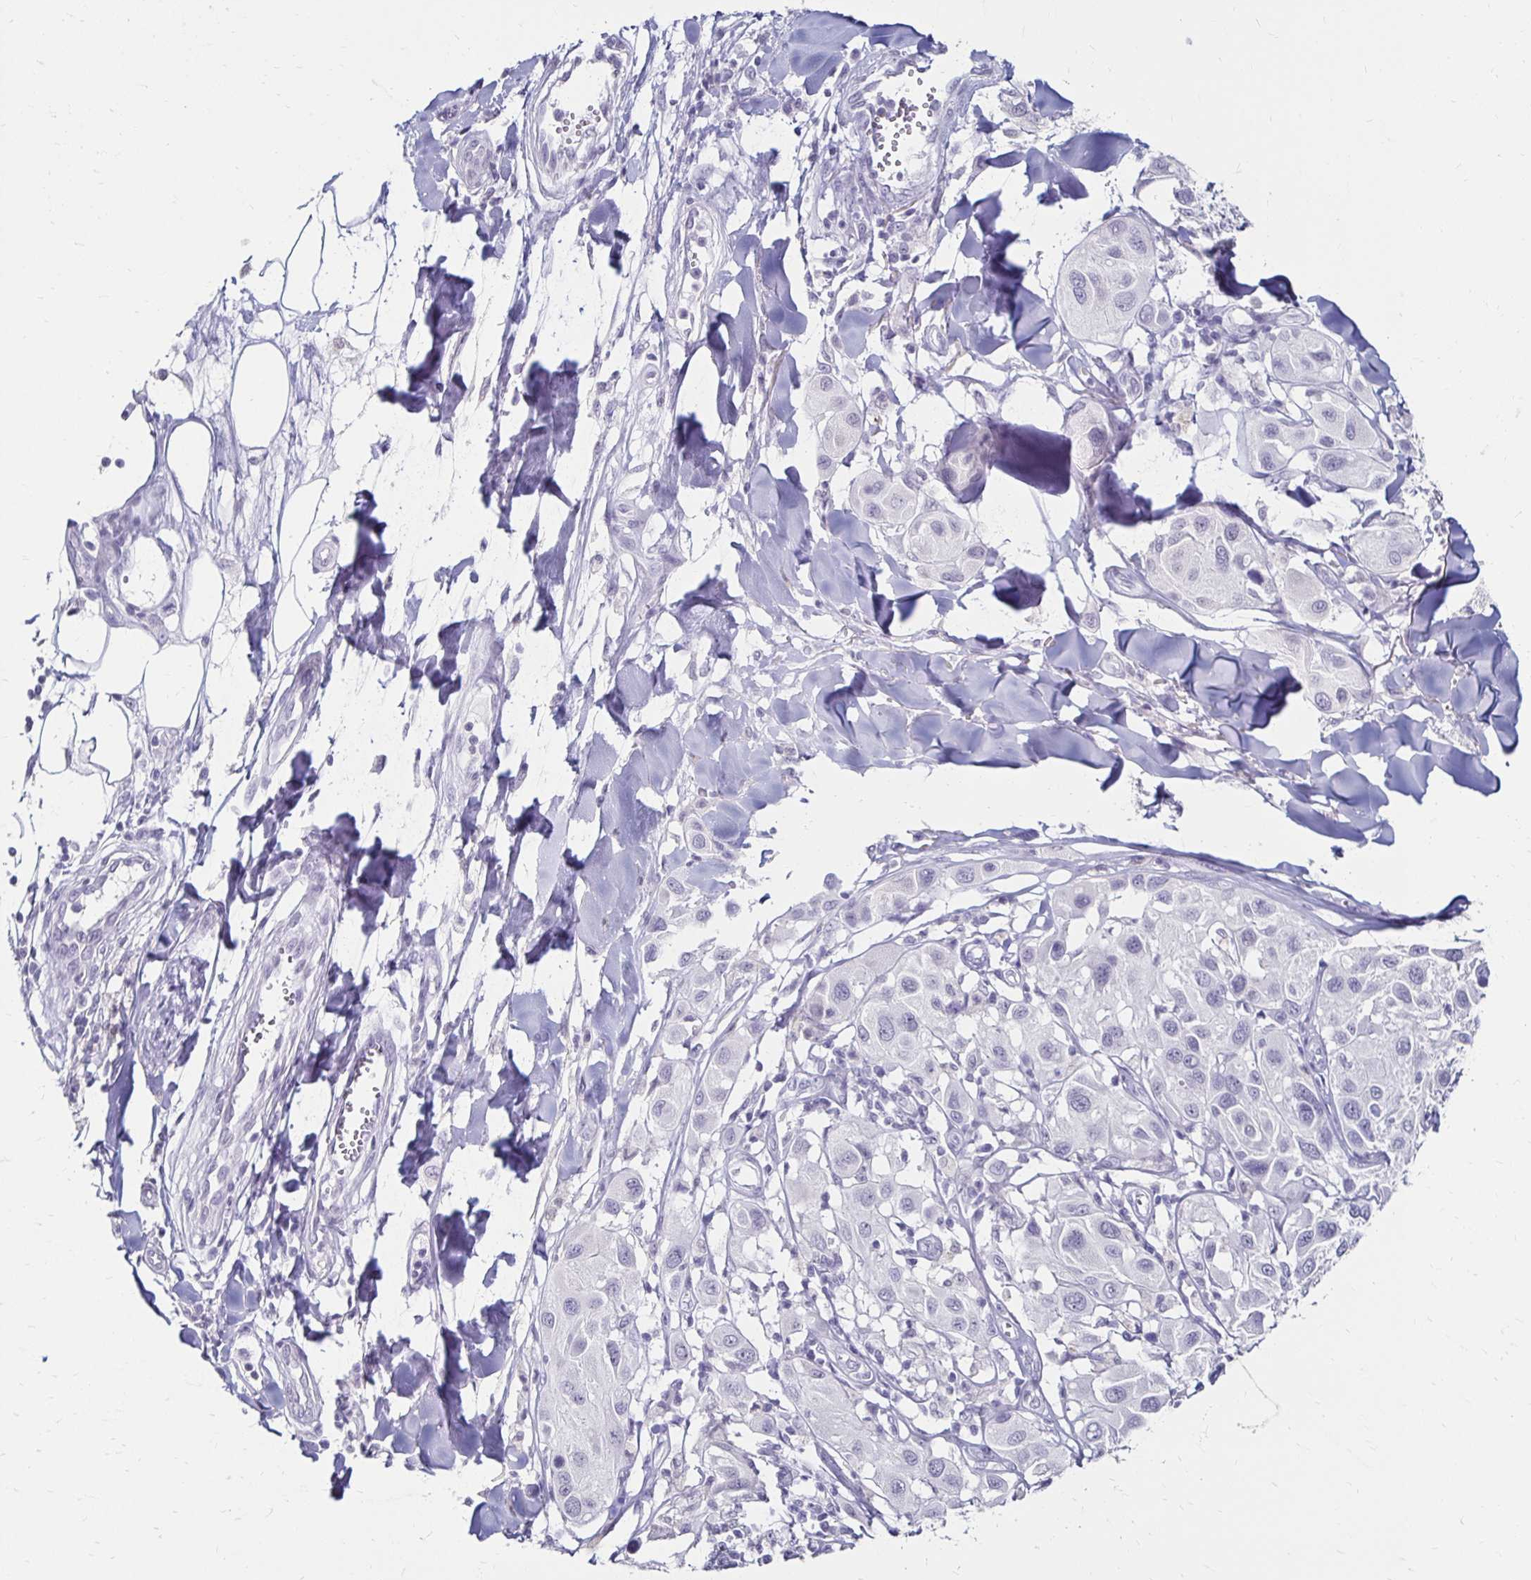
{"staining": {"intensity": "negative", "quantity": "none", "location": "none"}, "tissue": "melanoma", "cell_type": "Tumor cells", "image_type": "cancer", "snomed": [{"axis": "morphology", "description": "Malignant melanoma, Metastatic site"}, {"axis": "topography", "description": "Skin"}], "caption": "The photomicrograph exhibits no significant staining in tumor cells of malignant melanoma (metastatic site).", "gene": "TOMM34", "patient": {"sex": "male", "age": 41}}